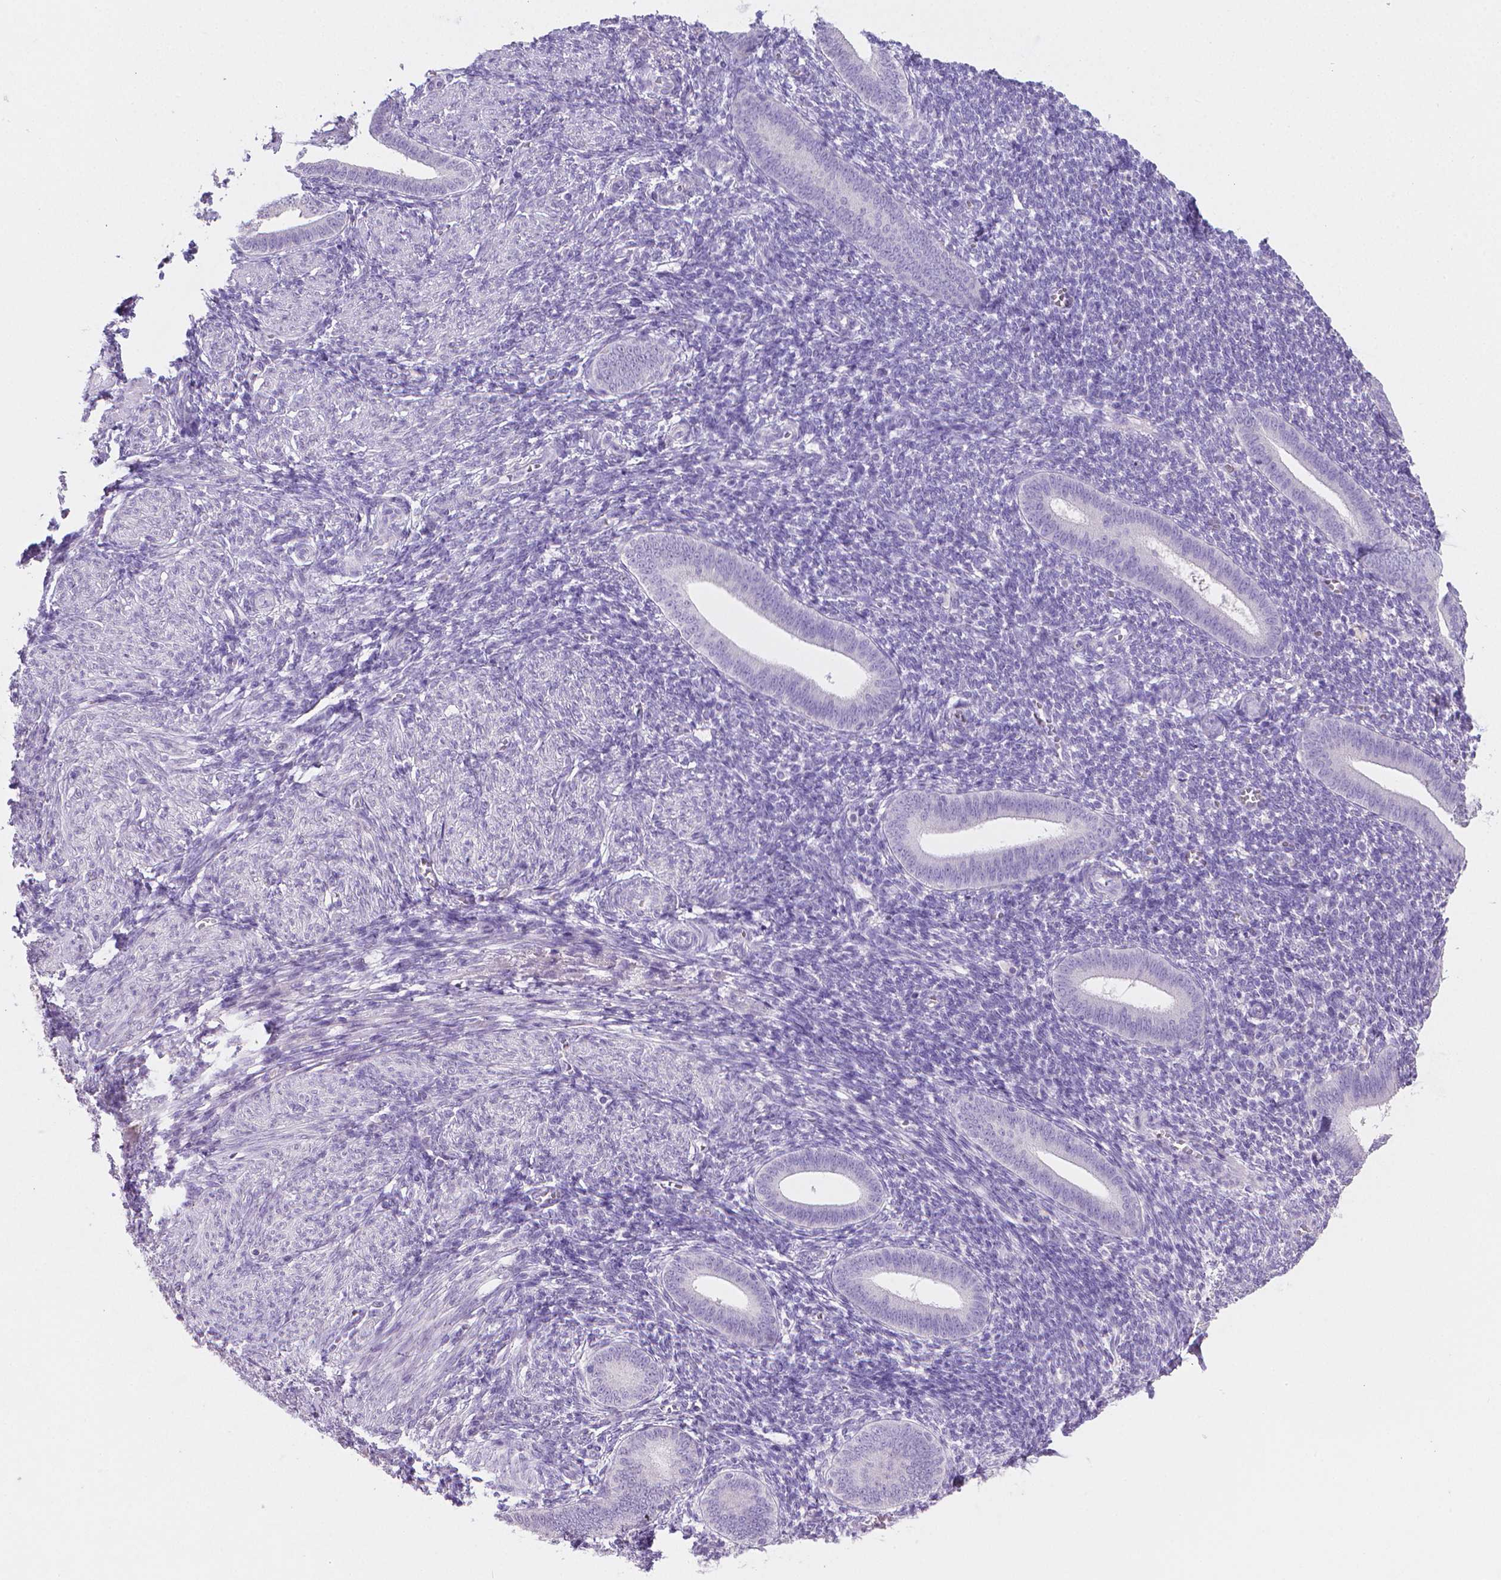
{"staining": {"intensity": "negative", "quantity": "none", "location": "none"}, "tissue": "endometrium", "cell_type": "Cells in endometrial stroma", "image_type": "normal", "snomed": [{"axis": "morphology", "description": "Normal tissue, NOS"}, {"axis": "topography", "description": "Endometrium"}], "caption": "This is a histopathology image of immunohistochemistry staining of normal endometrium, which shows no positivity in cells in endometrial stroma.", "gene": "TNNI2", "patient": {"sex": "female", "age": 25}}